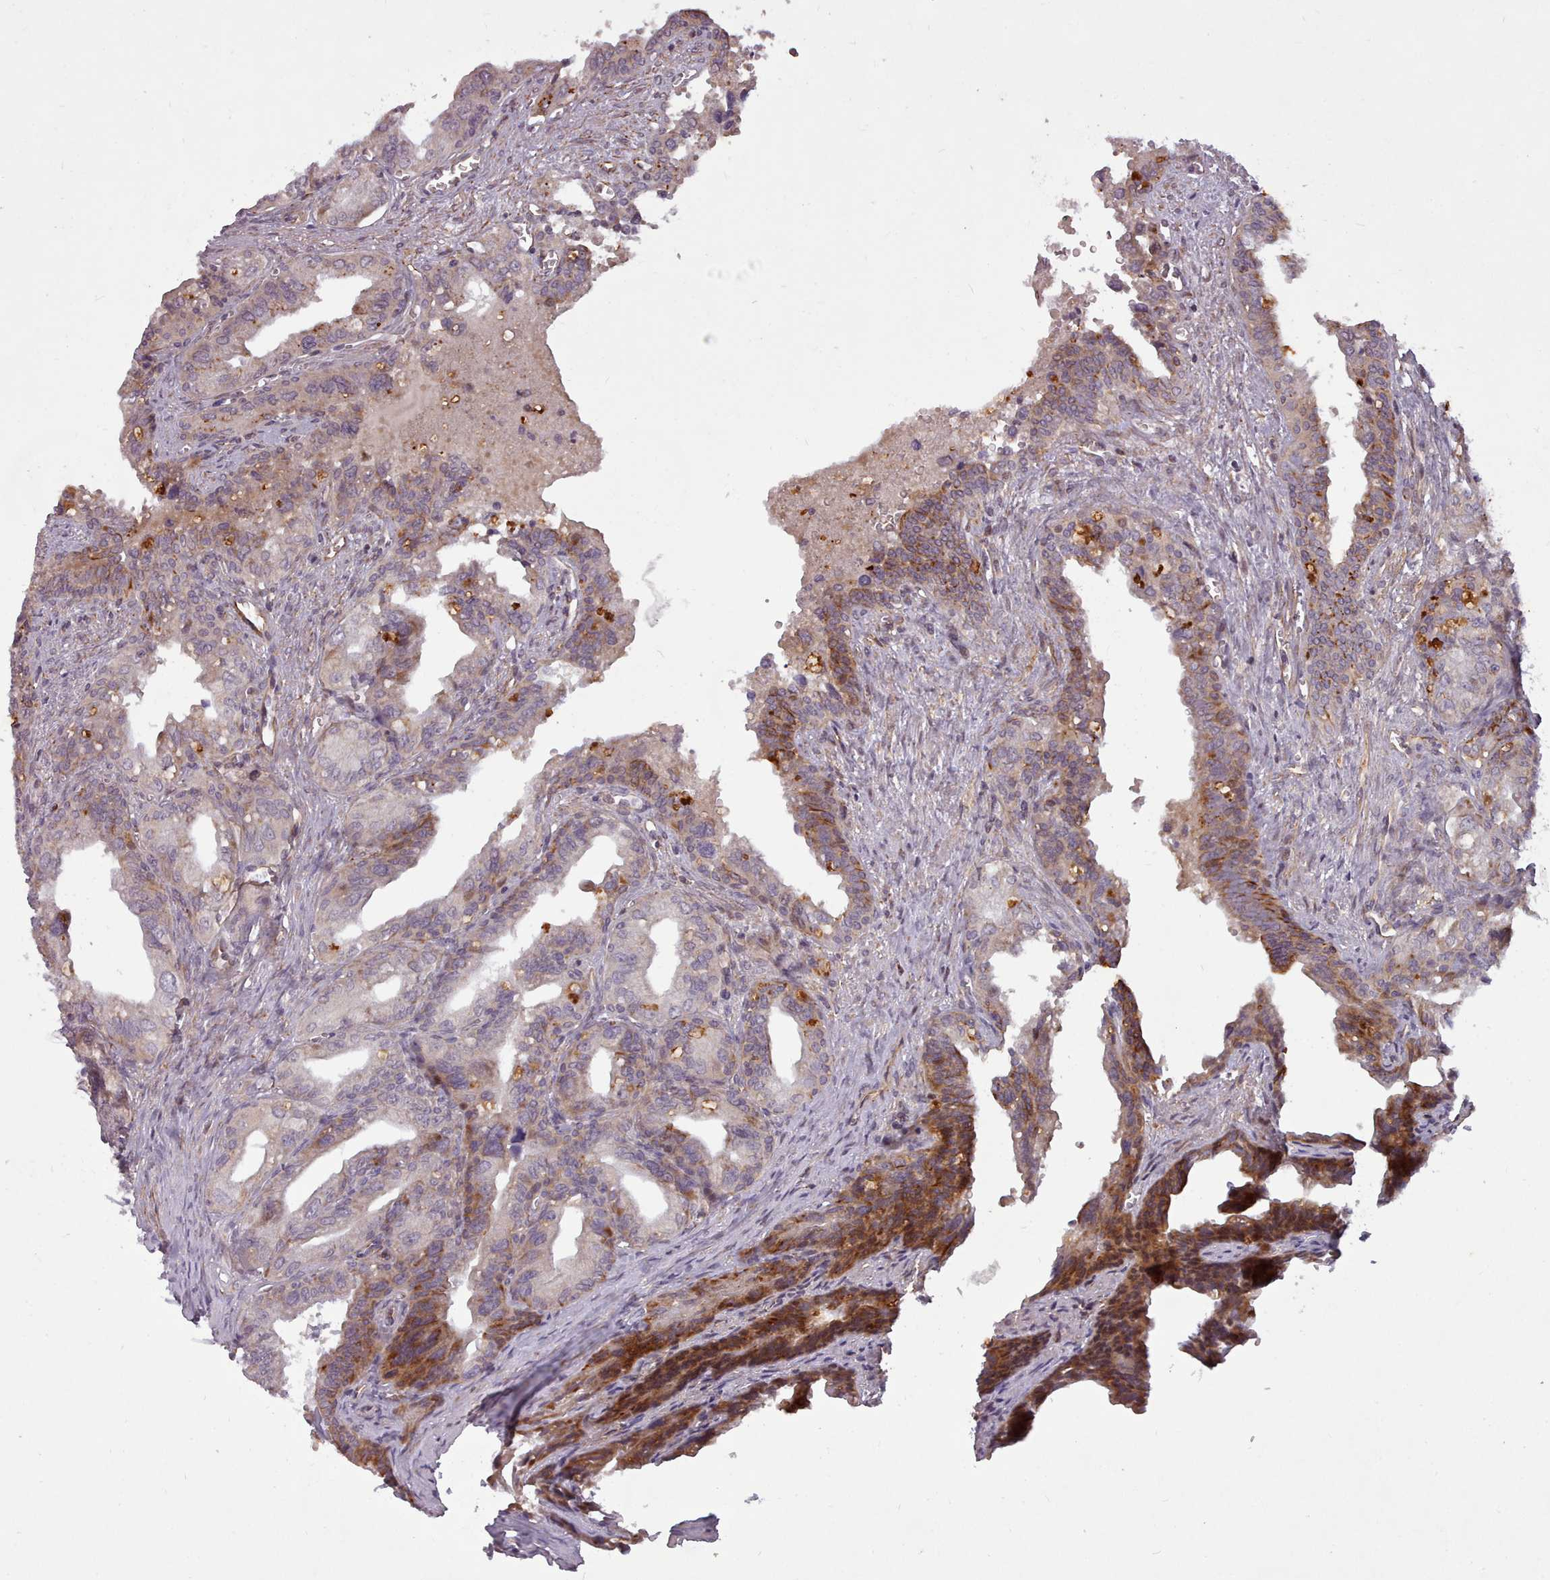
{"staining": {"intensity": "strong", "quantity": "<25%", "location": "cytoplasmic/membranous"}, "tissue": "seminal vesicle", "cell_type": "Glandular cells", "image_type": "normal", "snomed": [{"axis": "morphology", "description": "Normal tissue, NOS"}, {"axis": "topography", "description": "Seminal veicle"}], "caption": "A histopathology image of seminal vesicle stained for a protein reveals strong cytoplasmic/membranous brown staining in glandular cells.", "gene": "GBGT1", "patient": {"sex": "male", "age": 67}}